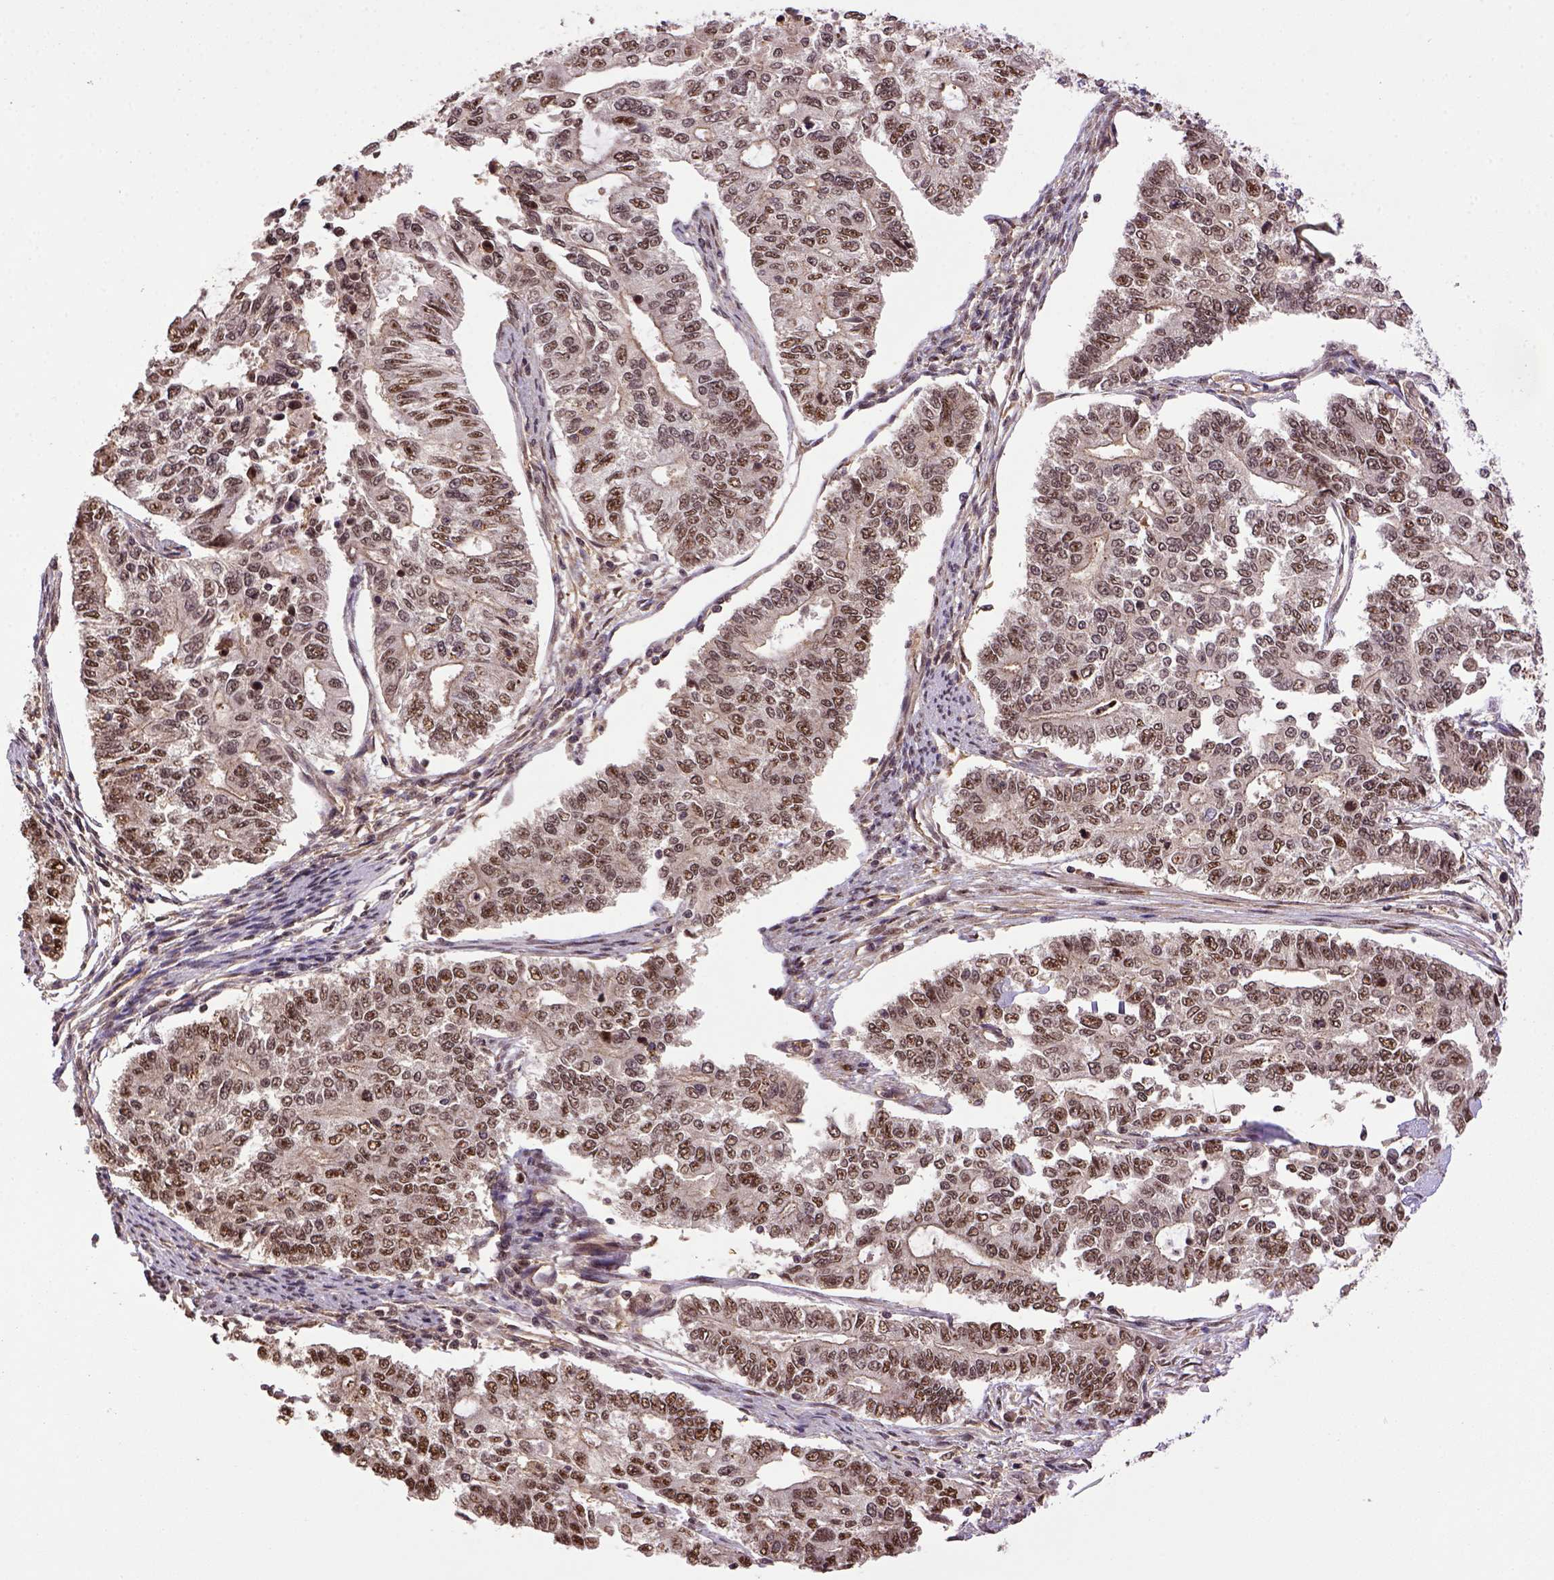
{"staining": {"intensity": "moderate", "quantity": ">75%", "location": "nuclear"}, "tissue": "endometrial cancer", "cell_type": "Tumor cells", "image_type": "cancer", "snomed": [{"axis": "morphology", "description": "Adenocarcinoma, NOS"}, {"axis": "topography", "description": "Uterus"}], "caption": "Moderate nuclear staining for a protein is seen in approximately >75% of tumor cells of endometrial cancer using immunohistochemistry (IHC).", "gene": "PPIG", "patient": {"sex": "female", "age": 59}}